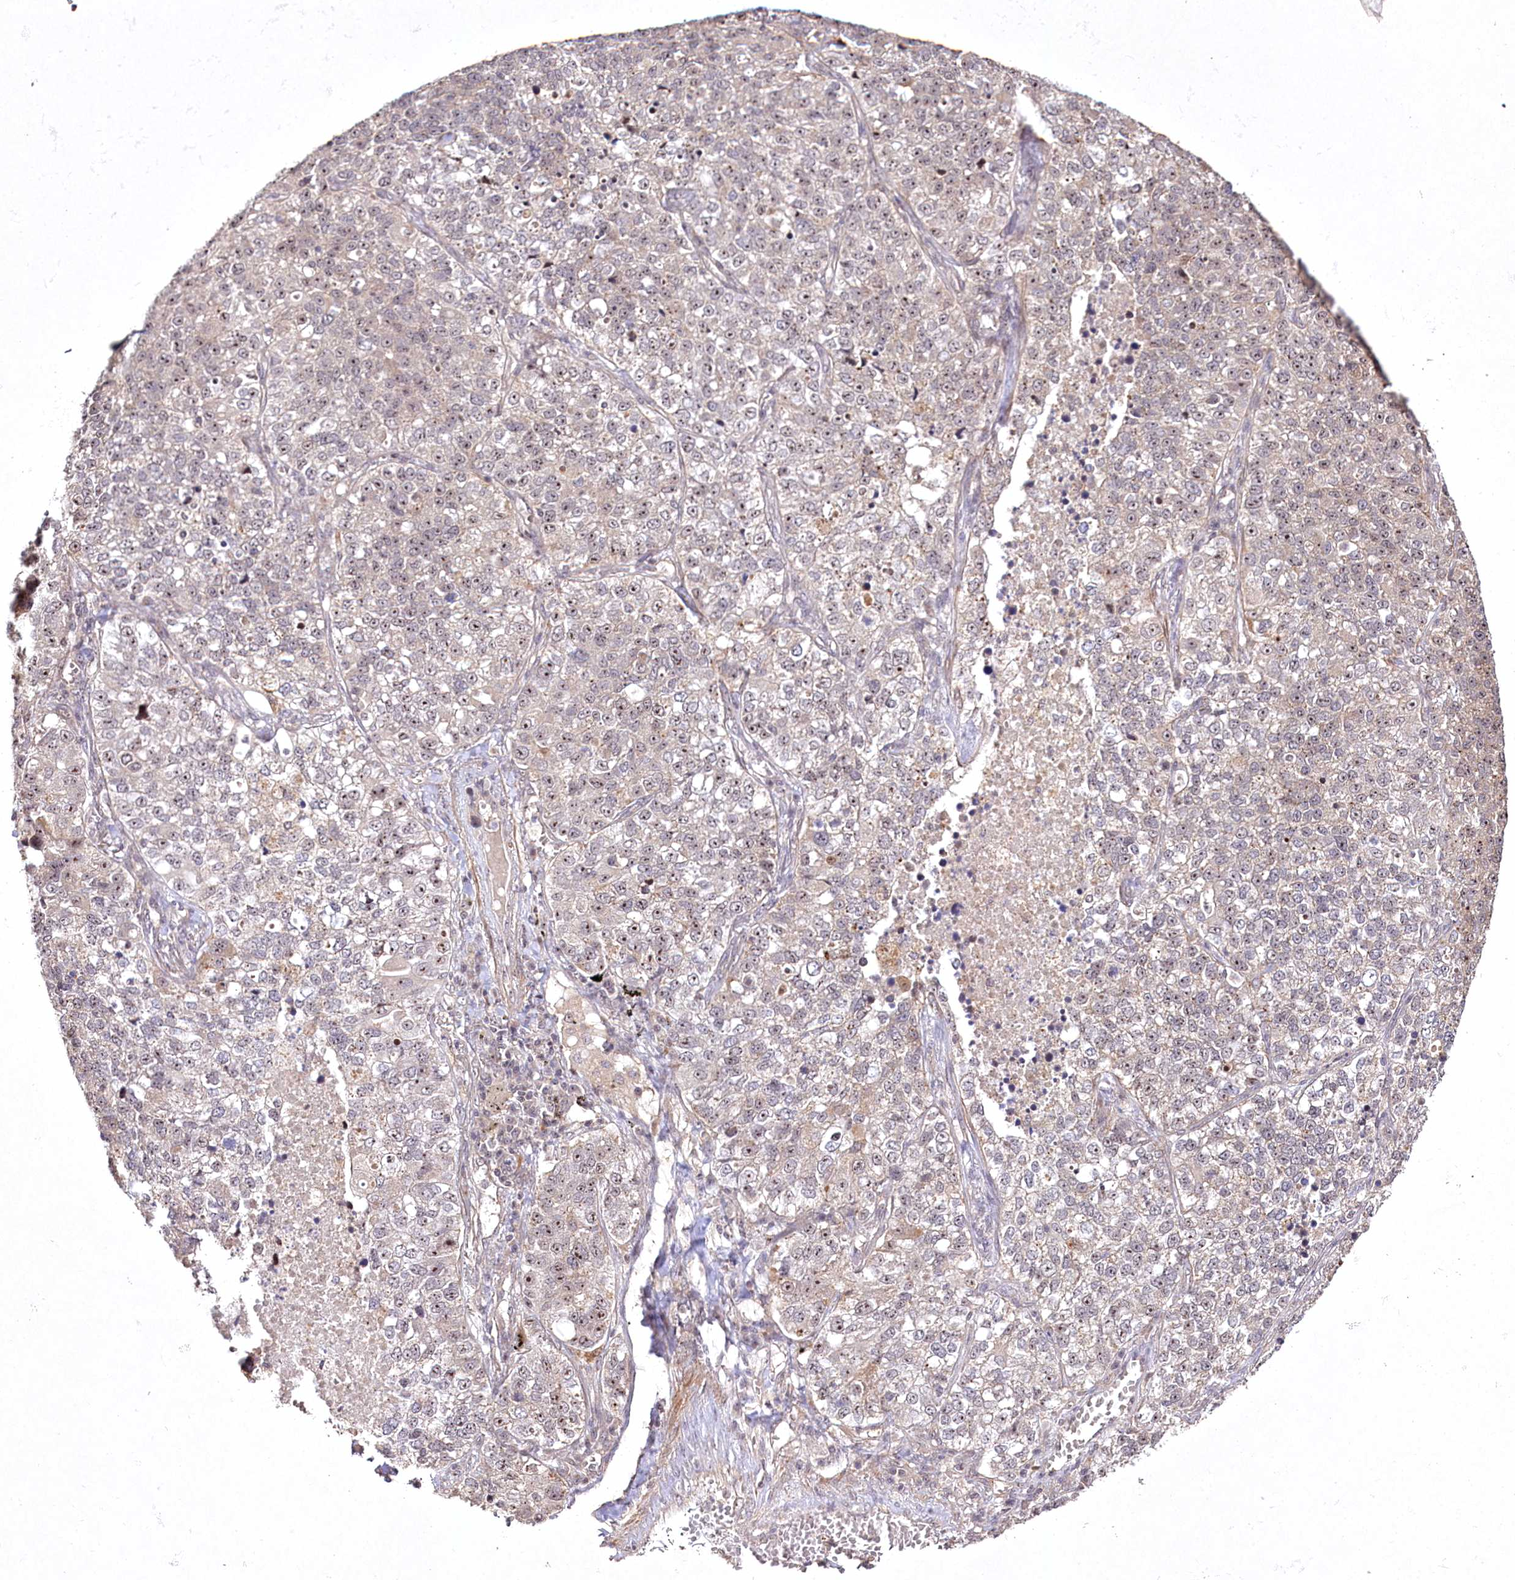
{"staining": {"intensity": "weak", "quantity": "25%-75%", "location": "nuclear"}, "tissue": "lung cancer", "cell_type": "Tumor cells", "image_type": "cancer", "snomed": [{"axis": "morphology", "description": "Adenocarcinoma, NOS"}, {"axis": "topography", "description": "Lung"}], "caption": "Tumor cells exhibit low levels of weak nuclear staining in about 25%-75% of cells in lung cancer.", "gene": "CCDC59", "patient": {"sex": "male", "age": 49}}